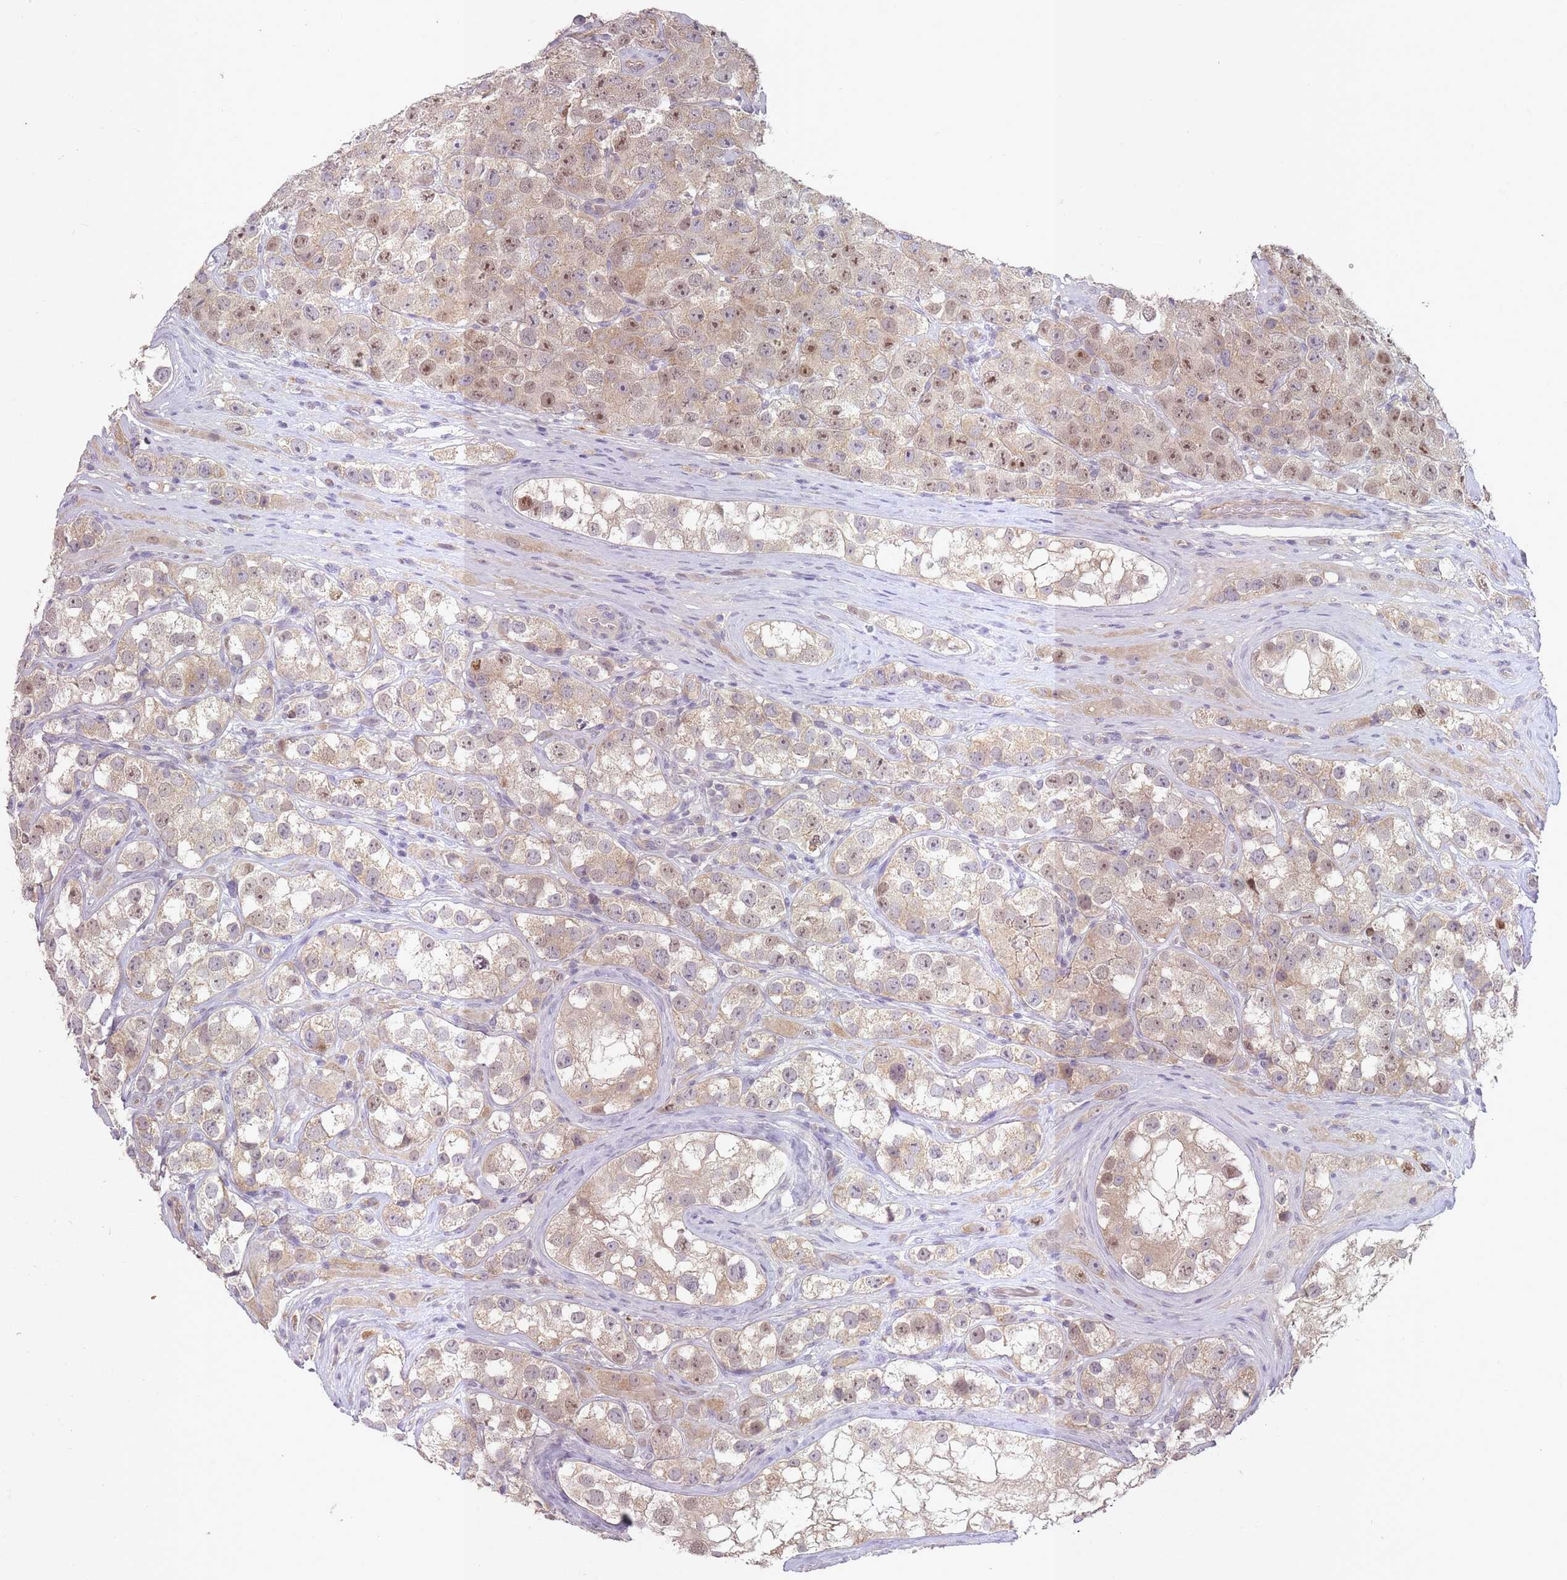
{"staining": {"intensity": "moderate", "quantity": "25%-75%", "location": "cytoplasmic/membranous,nuclear"}, "tissue": "testis cancer", "cell_type": "Tumor cells", "image_type": "cancer", "snomed": [{"axis": "morphology", "description": "Seminoma, NOS"}, {"axis": "topography", "description": "Testis"}], "caption": "Immunohistochemical staining of seminoma (testis) reveals medium levels of moderate cytoplasmic/membranous and nuclear protein positivity in about 25%-75% of tumor cells. (DAB = brown stain, brightfield microscopy at high magnification).", "gene": "LRATD2", "patient": {"sex": "male", "age": 28}}